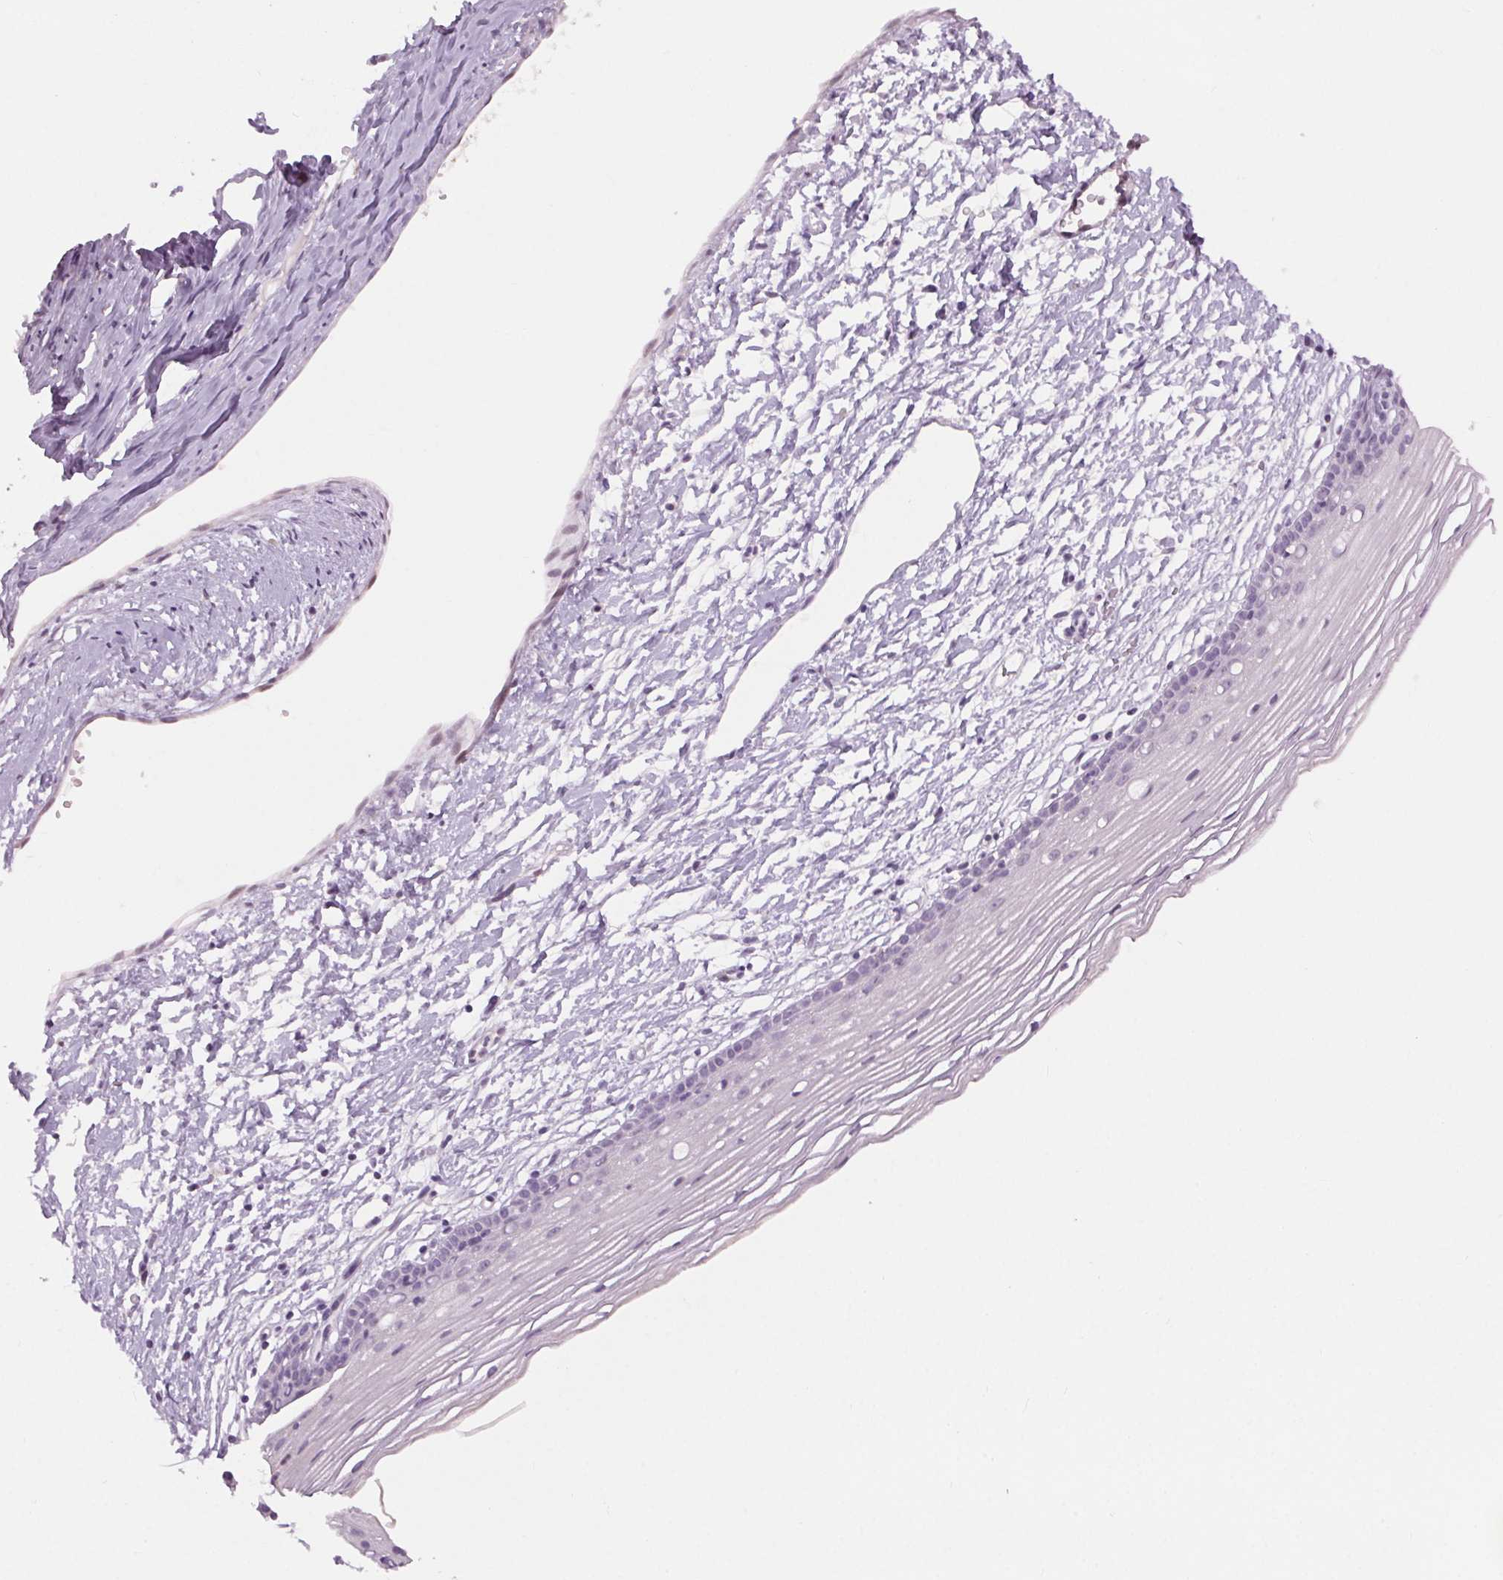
{"staining": {"intensity": "negative", "quantity": "none", "location": "none"}, "tissue": "cervix", "cell_type": "Glandular cells", "image_type": "normal", "snomed": [{"axis": "morphology", "description": "Normal tissue, NOS"}, {"axis": "topography", "description": "Cervix"}], "caption": "Immunohistochemical staining of normal human cervix shows no significant staining in glandular cells.", "gene": "SLC6A19", "patient": {"sex": "female", "age": 40}}